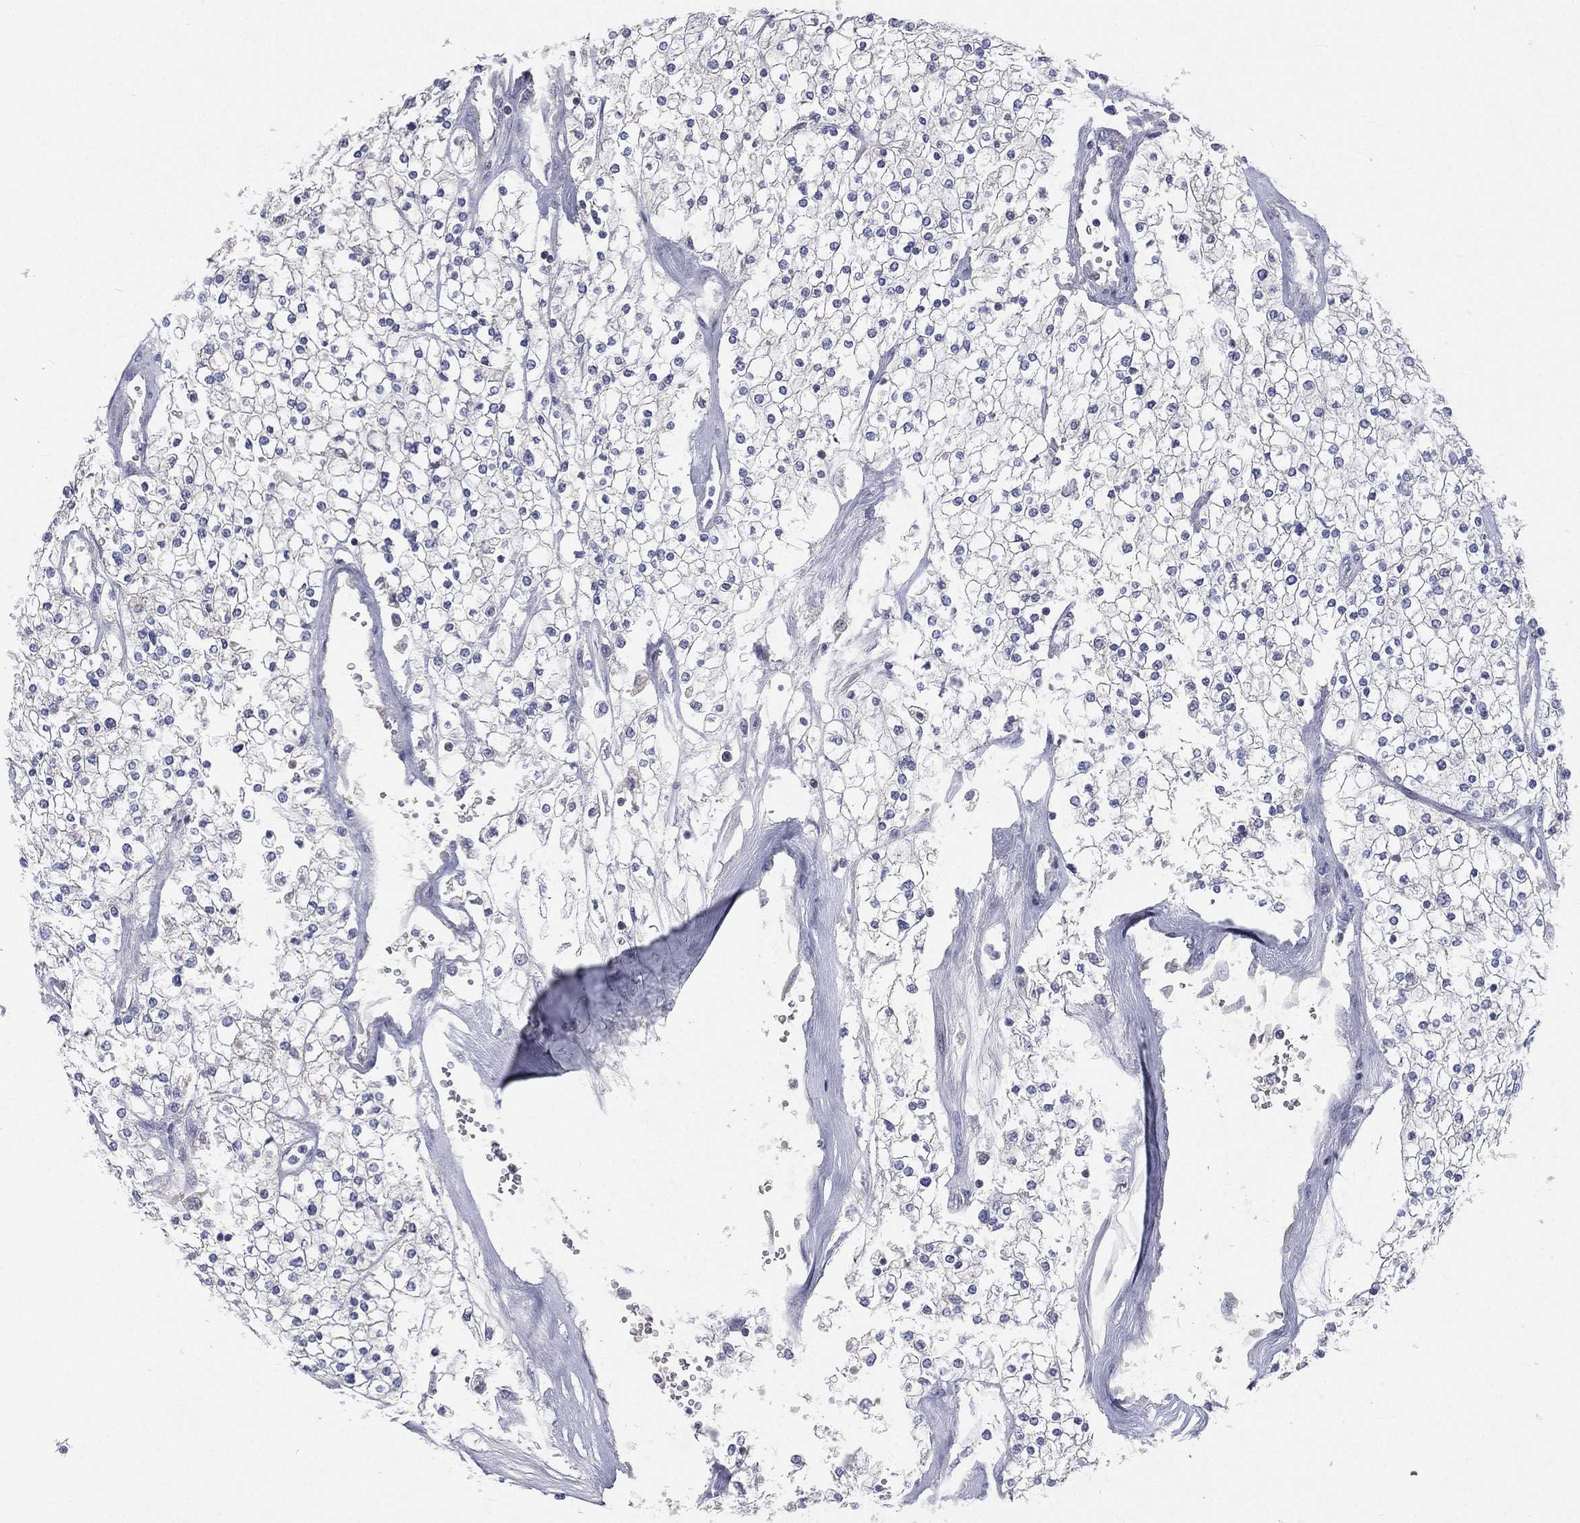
{"staining": {"intensity": "negative", "quantity": "none", "location": "none"}, "tissue": "renal cancer", "cell_type": "Tumor cells", "image_type": "cancer", "snomed": [{"axis": "morphology", "description": "Adenocarcinoma, NOS"}, {"axis": "topography", "description": "Kidney"}], "caption": "The micrograph displays no significant positivity in tumor cells of renal adenocarcinoma.", "gene": "CD3D", "patient": {"sex": "male", "age": 80}}